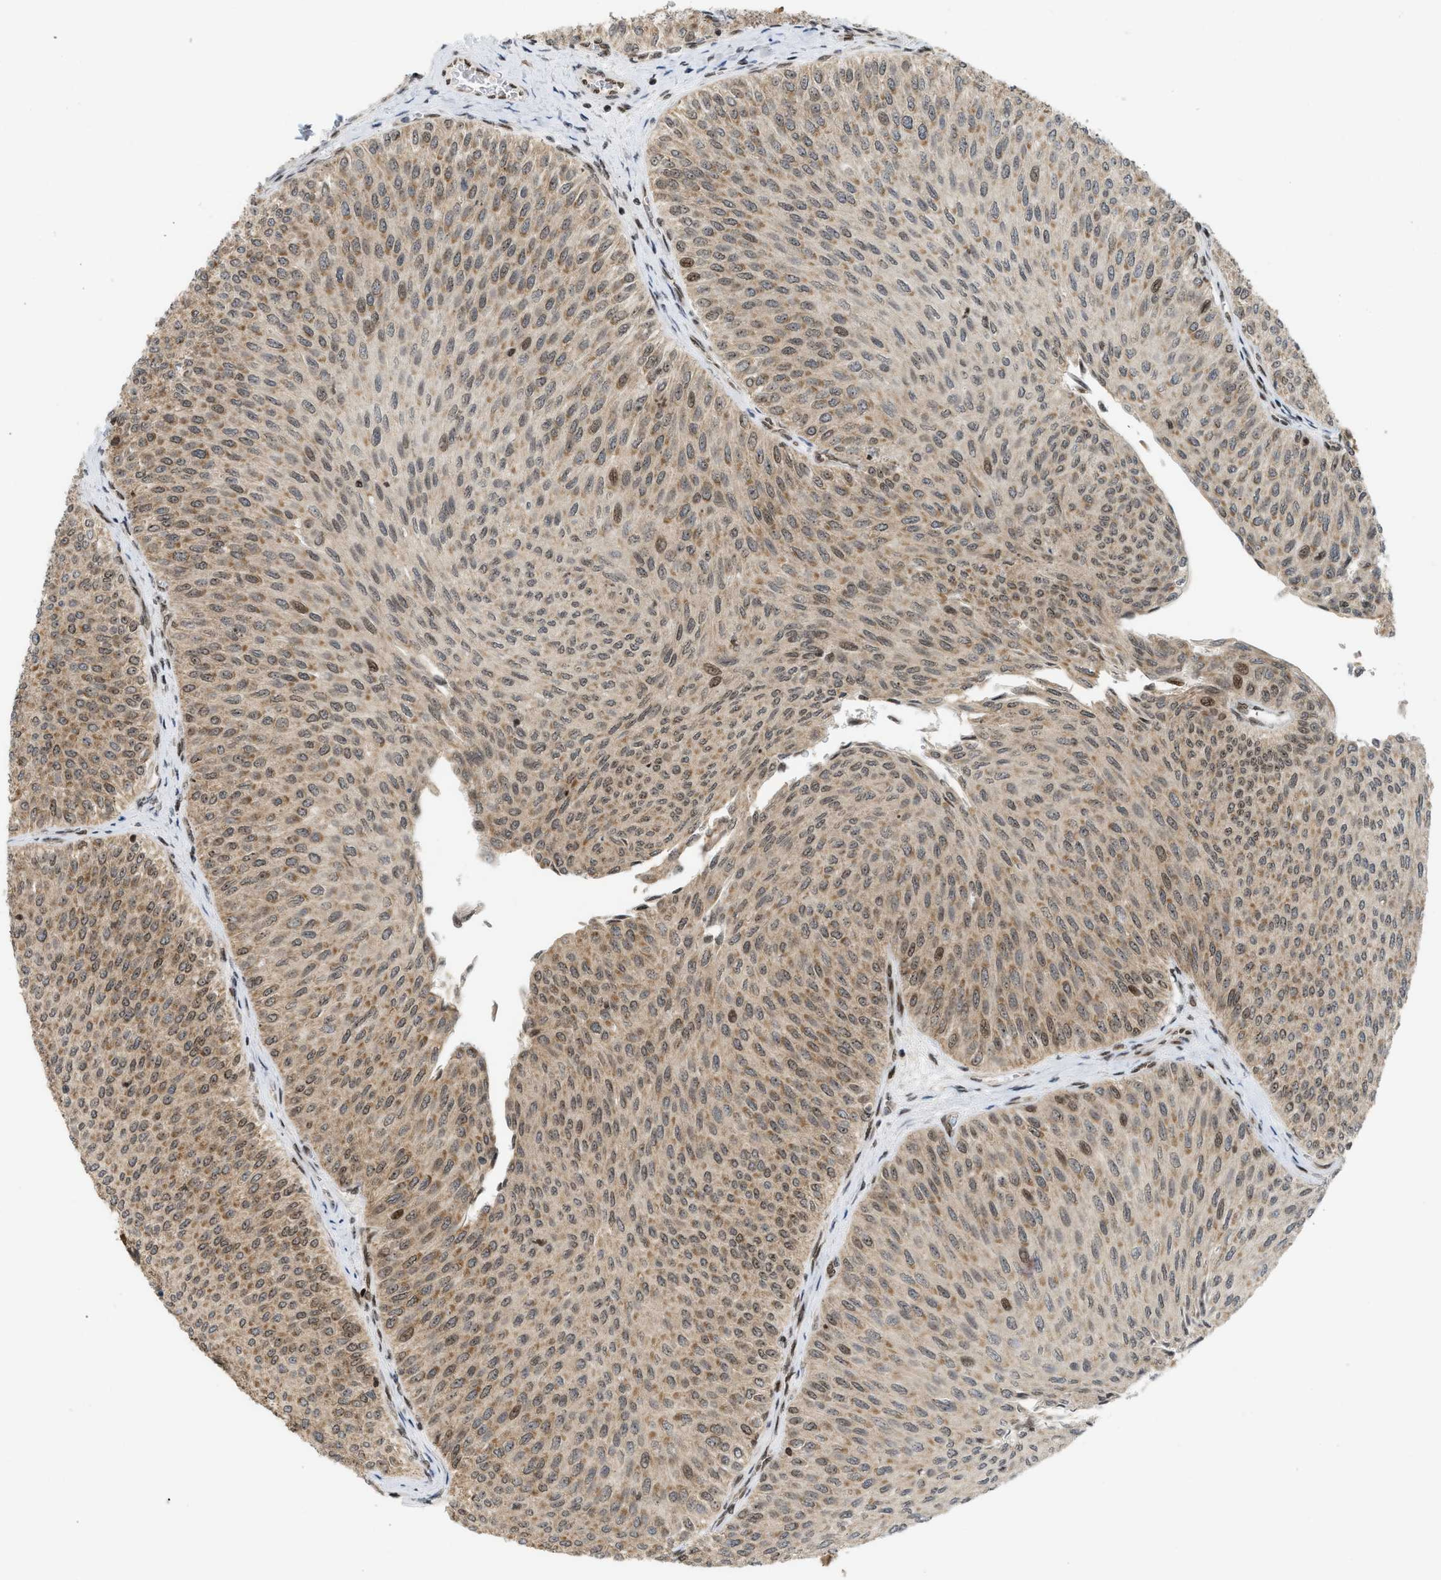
{"staining": {"intensity": "weak", "quantity": "25%-75%", "location": "cytoplasmic/membranous,nuclear"}, "tissue": "urothelial cancer", "cell_type": "Tumor cells", "image_type": "cancer", "snomed": [{"axis": "morphology", "description": "Urothelial carcinoma, Low grade"}, {"axis": "topography", "description": "Urinary bladder"}], "caption": "High-power microscopy captured an immunohistochemistry histopathology image of urothelial cancer, revealing weak cytoplasmic/membranous and nuclear staining in approximately 25%-75% of tumor cells.", "gene": "ZNF22", "patient": {"sex": "male", "age": 78}}